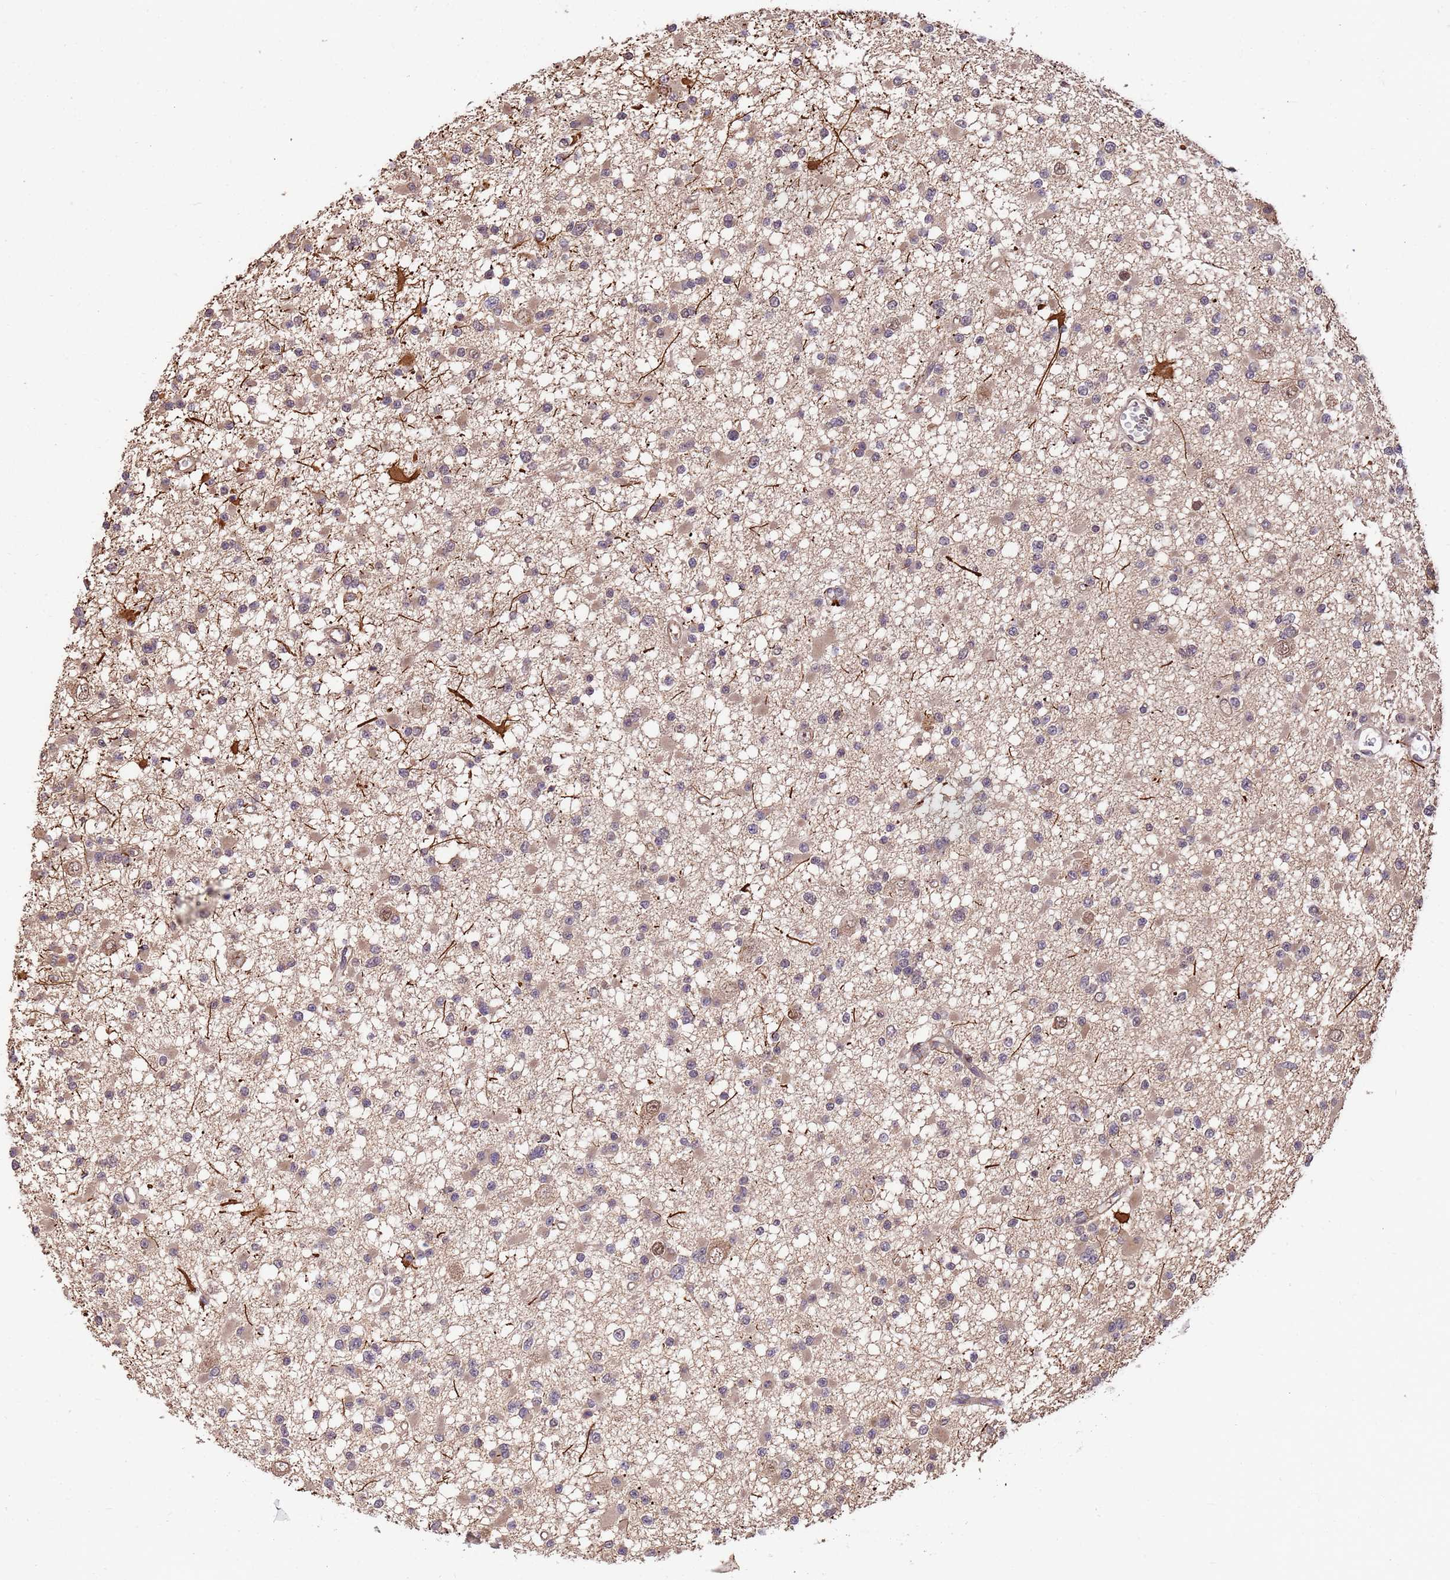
{"staining": {"intensity": "moderate", "quantity": "<25%", "location": "cytoplasmic/membranous"}, "tissue": "glioma", "cell_type": "Tumor cells", "image_type": "cancer", "snomed": [{"axis": "morphology", "description": "Glioma, malignant, Low grade"}, {"axis": "topography", "description": "Brain"}], "caption": "Protein analysis of malignant low-grade glioma tissue shows moderate cytoplasmic/membranous expression in approximately <25% of tumor cells.", "gene": "ZNF619", "patient": {"sex": "female", "age": 22}}